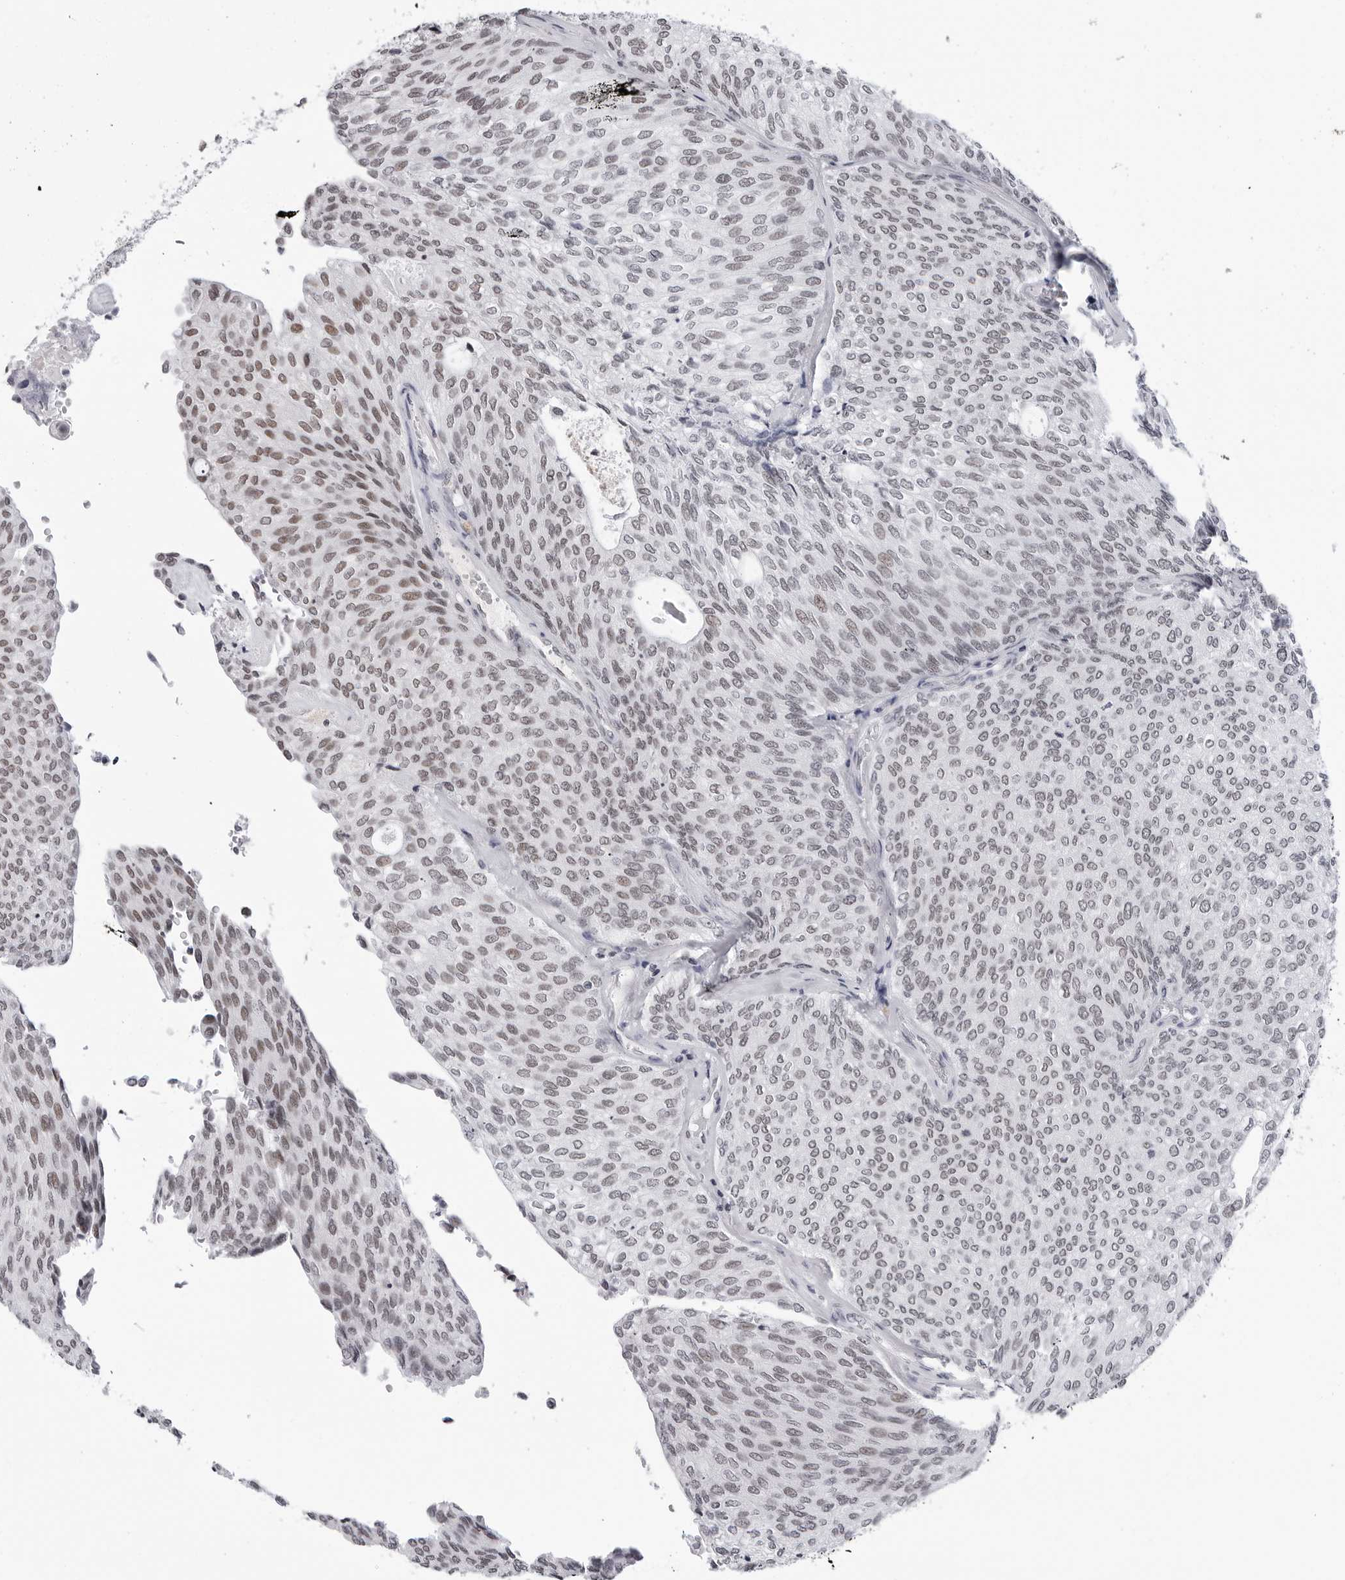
{"staining": {"intensity": "weak", "quantity": "25%-75%", "location": "nuclear"}, "tissue": "urothelial cancer", "cell_type": "Tumor cells", "image_type": "cancer", "snomed": [{"axis": "morphology", "description": "Urothelial carcinoma, Low grade"}, {"axis": "topography", "description": "Urinary bladder"}], "caption": "Protein staining reveals weak nuclear staining in approximately 25%-75% of tumor cells in urothelial cancer. The staining was performed using DAB, with brown indicating positive protein expression. Nuclei are stained blue with hematoxylin.", "gene": "SF3B4", "patient": {"sex": "female", "age": 79}}